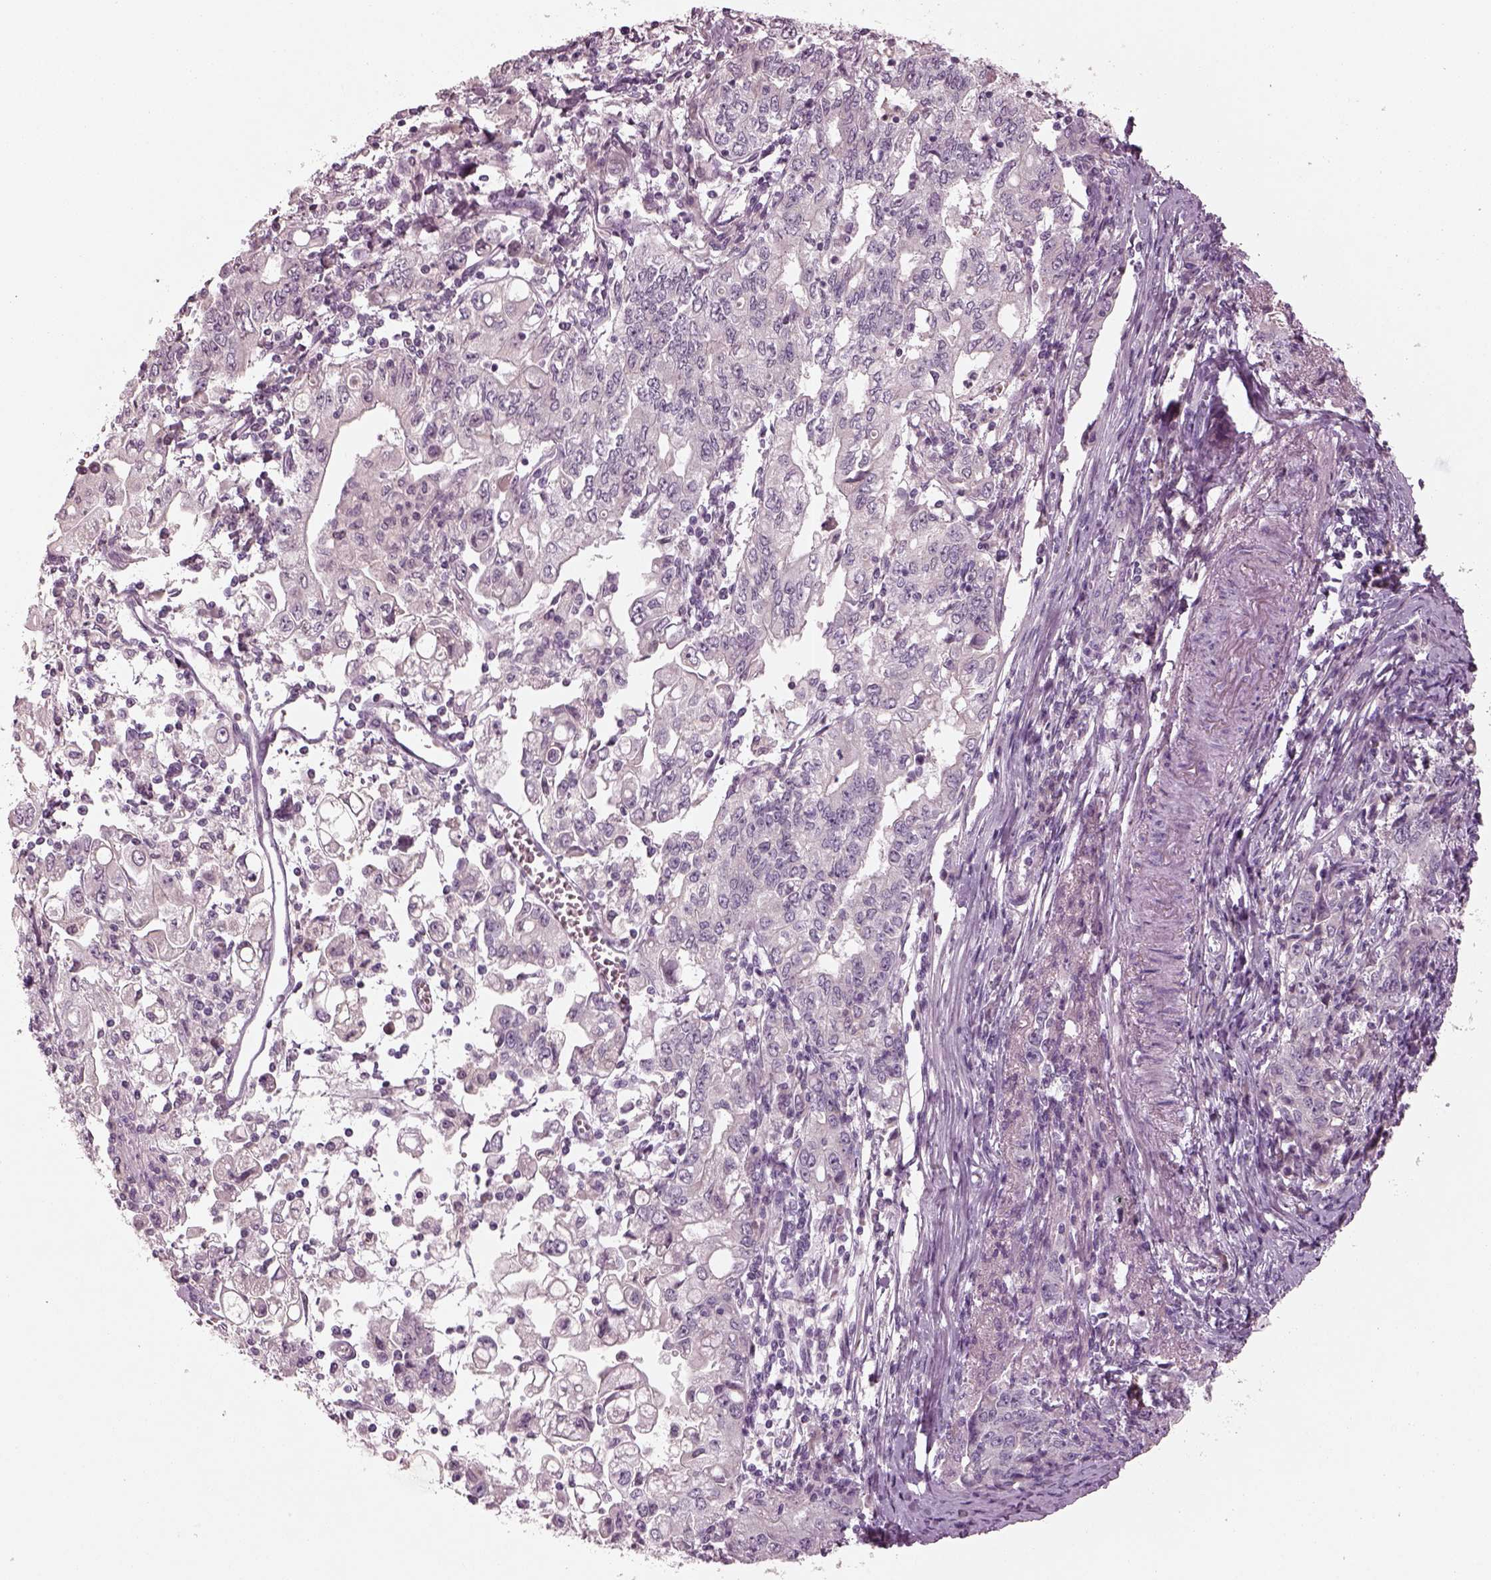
{"staining": {"intensity": "negative", "quantity": "none", "location": "none"}, "tissue": "stomach cancer", "cell_type": "Tumor cells", "image_type": "cancer", "snomed": [{"axis": "morphology", "description": "Adenocarcinoma, NOS"}, {"axis": "topography", "description": "Stomach, lower"}], "caption": "Immunohistochemical staining of adenocarcinoma (stomach) reveals no significant positivity in tumor cells. (DAB immunohistochemistry (IHC), high magnification).", "gene": "SPATA6L", "patient": {"sex": "female", "age": 72}}